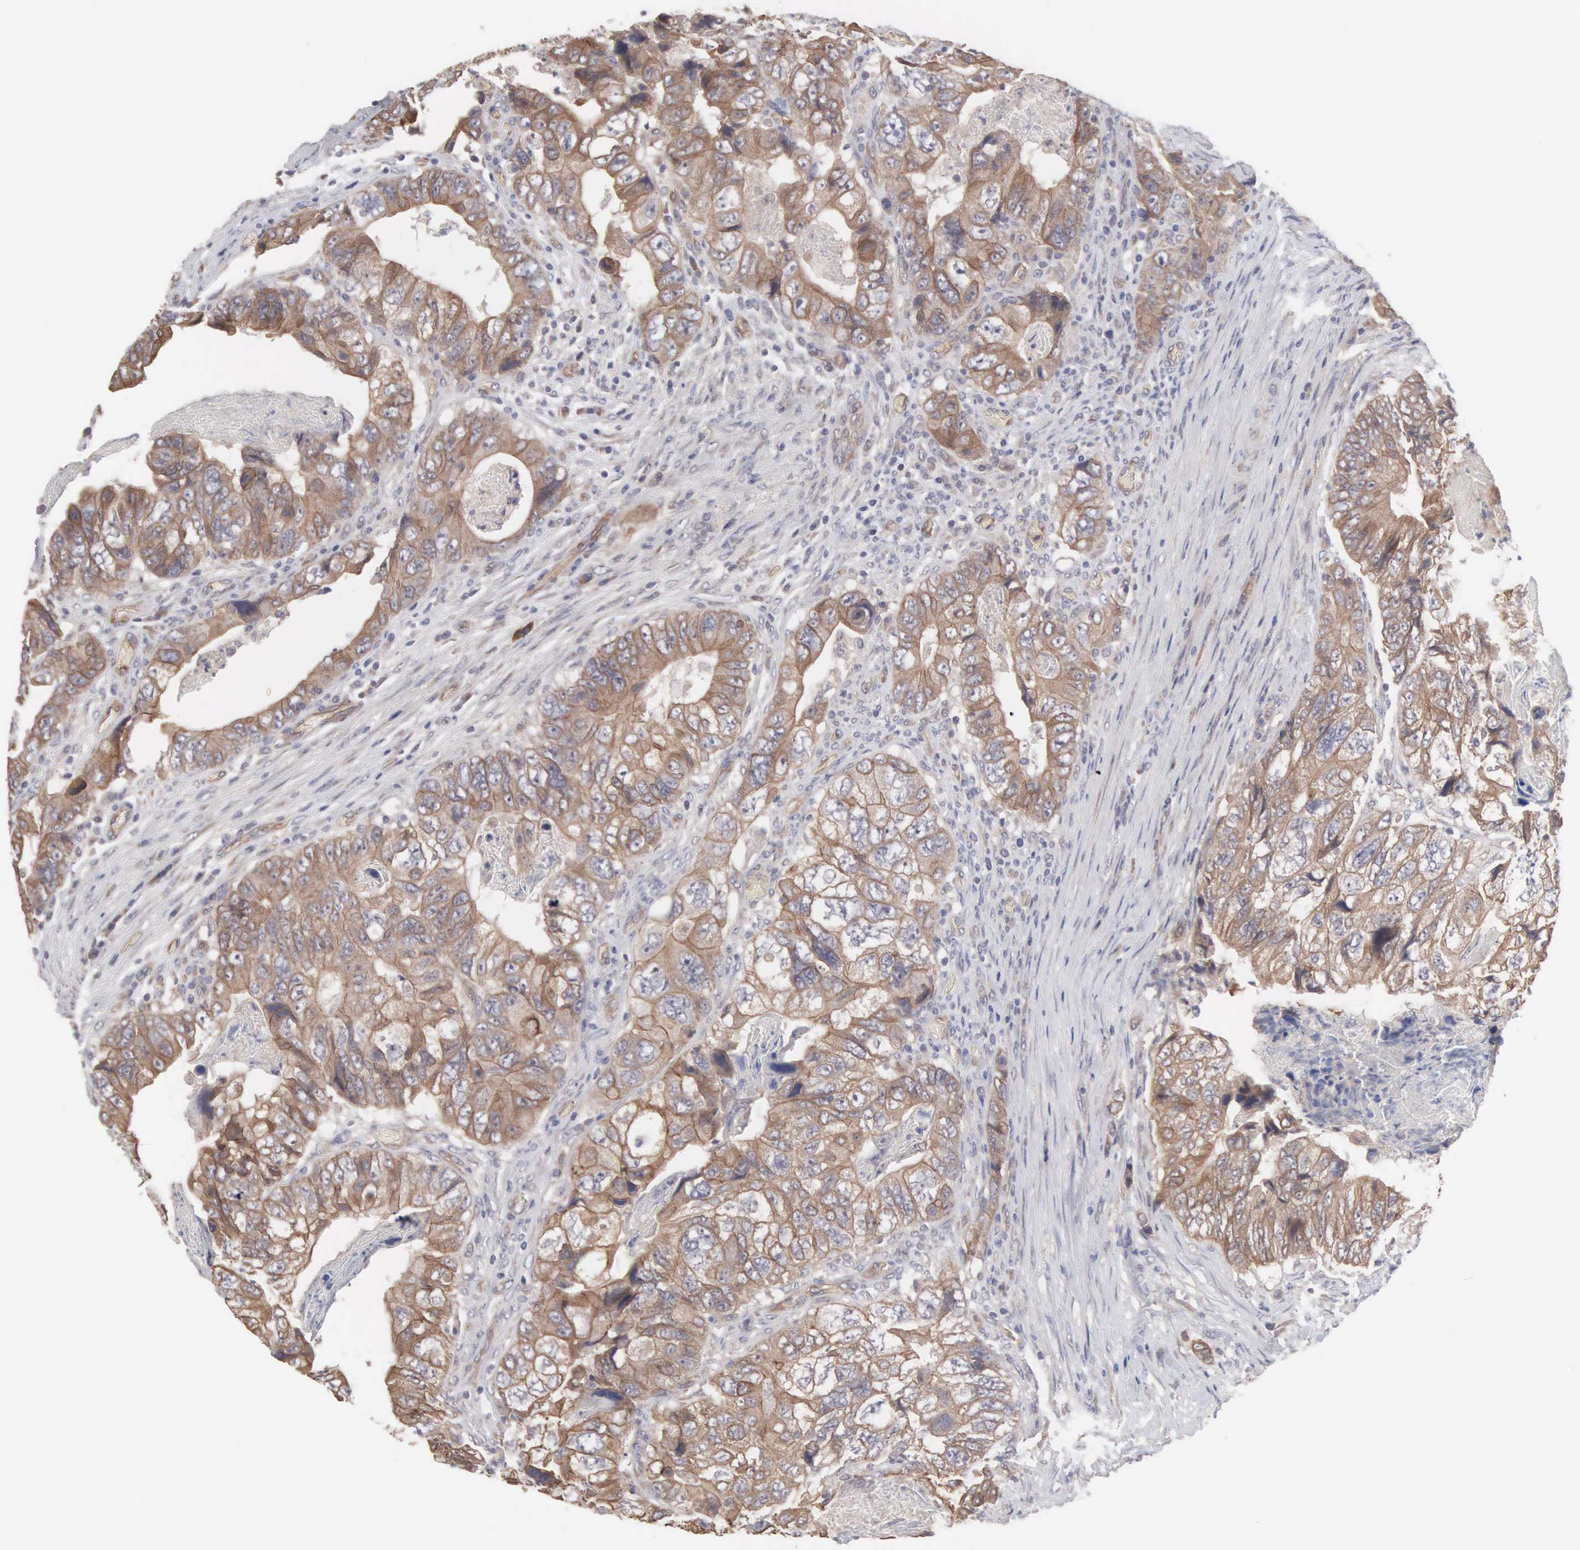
{"staining": {"intensity": "moderate", "quantity": ">75%", "location": "cytoplasmic/membranous"}, "tissue": "colorectal cancer", "cell_type": "Tumor cells", "image_type": "cancer", "snomed": [{"axis": "morphology", "description": "Adenocarcinoma, NOS"}, {"axis": "topography", "description": "Rectum"}], "caption": "A high-resolution photomicrograph shows immunohistochemistry staining of colorectal cancer, which demonstrates moderate cytoplasmic/membranous staining in approximately >75% of tumor cells.", "gene": "INF2", "patient": {"sex": "female", "age": 82}}